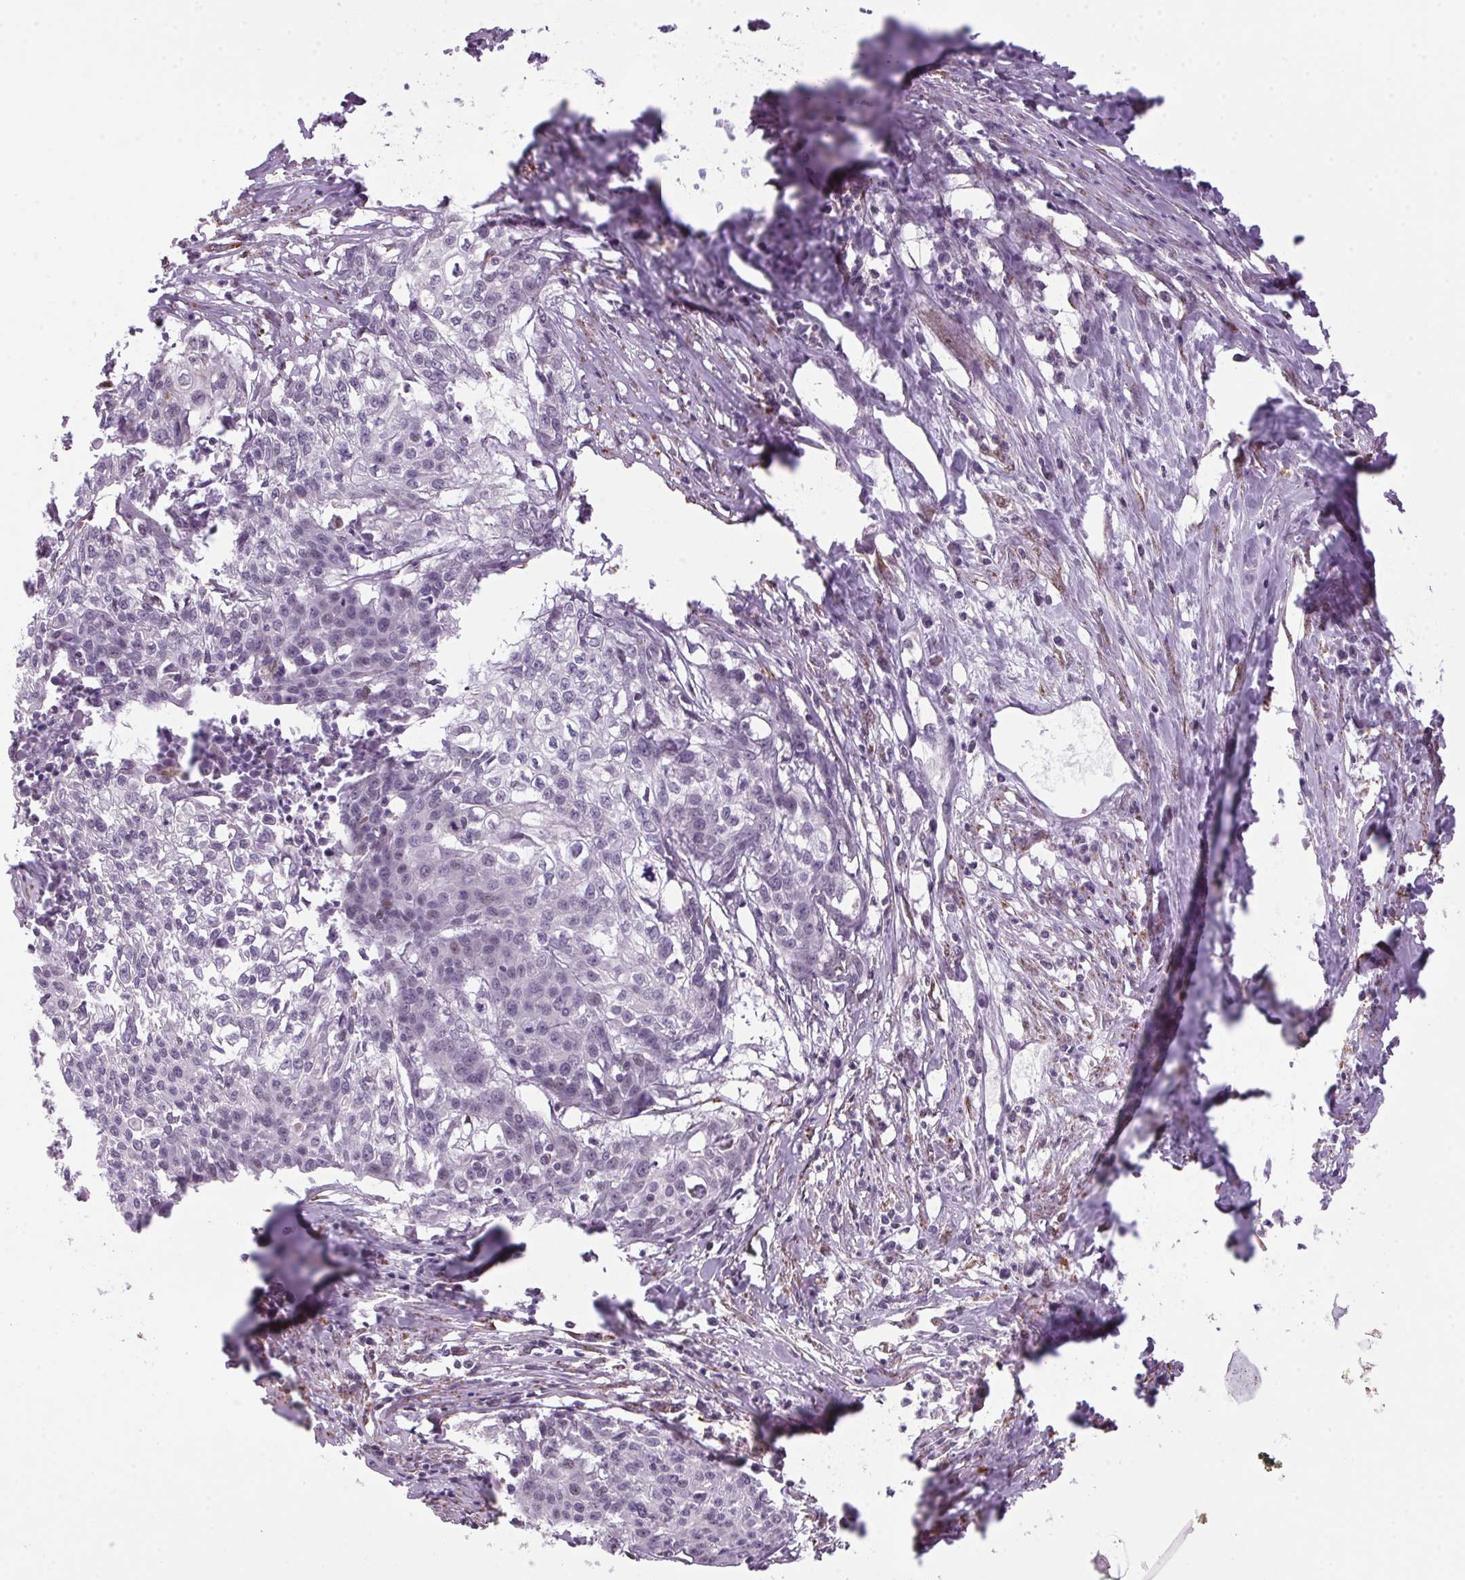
{"staining": {"intensity": "negative", "quantity": "none", "location": "none"}, "tissue": "cervical cancer", "cell_type": "Tumor cells", "image_type": "cancer", "snomed": [{"axis": "morphology", "description": "Squamous cell carcinoma, NOS"}, {"axis": "topography", "description": "Cervix"}], "caption": "Tumor cells are negative for brown protein staining in cervical cancer (squamous cell carcinoma).", "gene": "AKR1E2", "patient": {"sex": "female", "age": 39}}